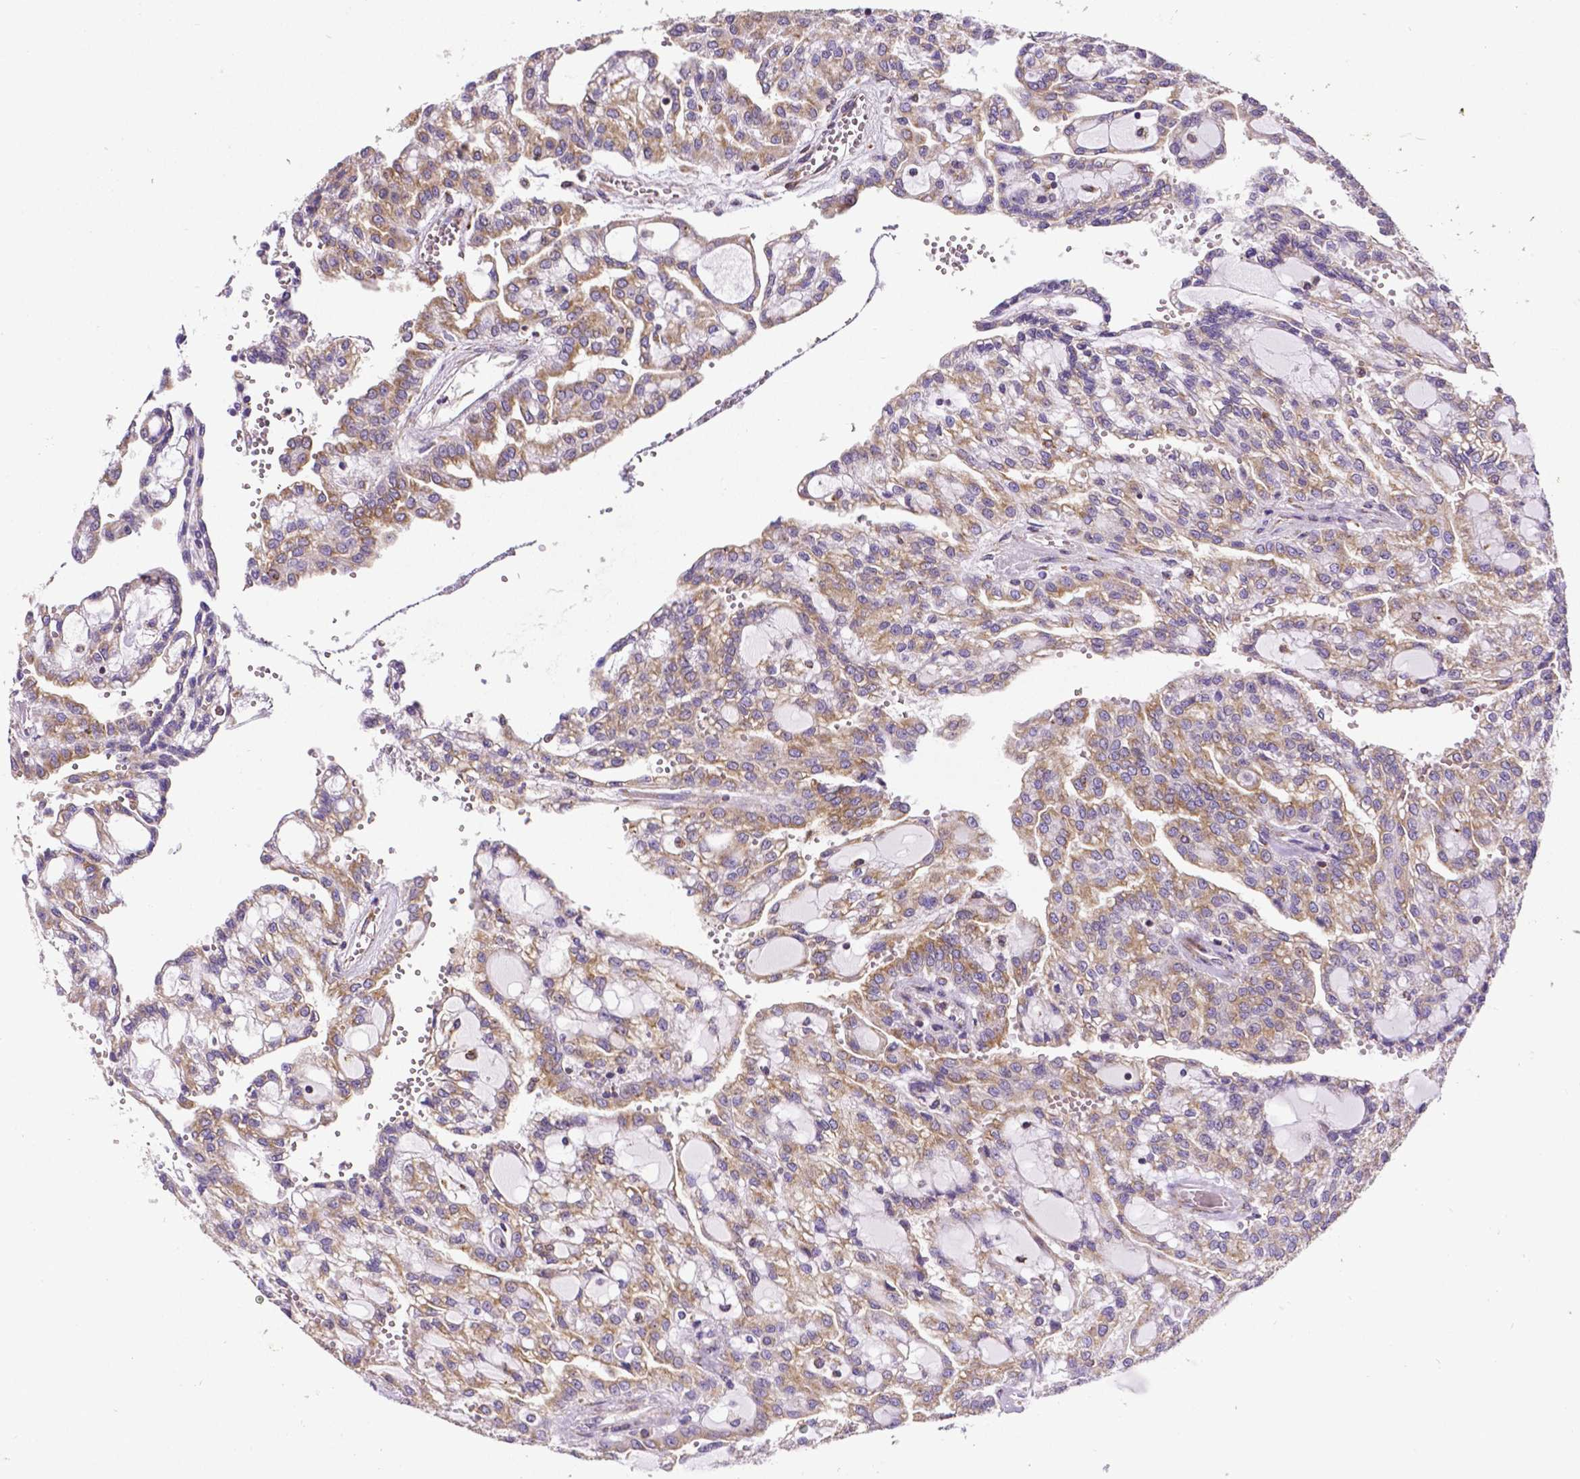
{"staining": {"intensity": "moderate", "quantity": "25%-75%", "location": "cytoplasmic/membranous"}, "tissue": "renal cancer", "cell_type": "Tumor cells", "image_type": "cancer", "snomed": [{"axis": "morphology", "description": "Adenocarcinoma, NOS"}, {"axis": "topography", "description": "Kidney"}], "caption": "Renal adenocarcinoma tissue demonstrates moderate cytoplasmic/membranous staining in about 25%-75% of tumor cells", "gene": "MTDH", "patient": {"sex": "male", "age": 63}}